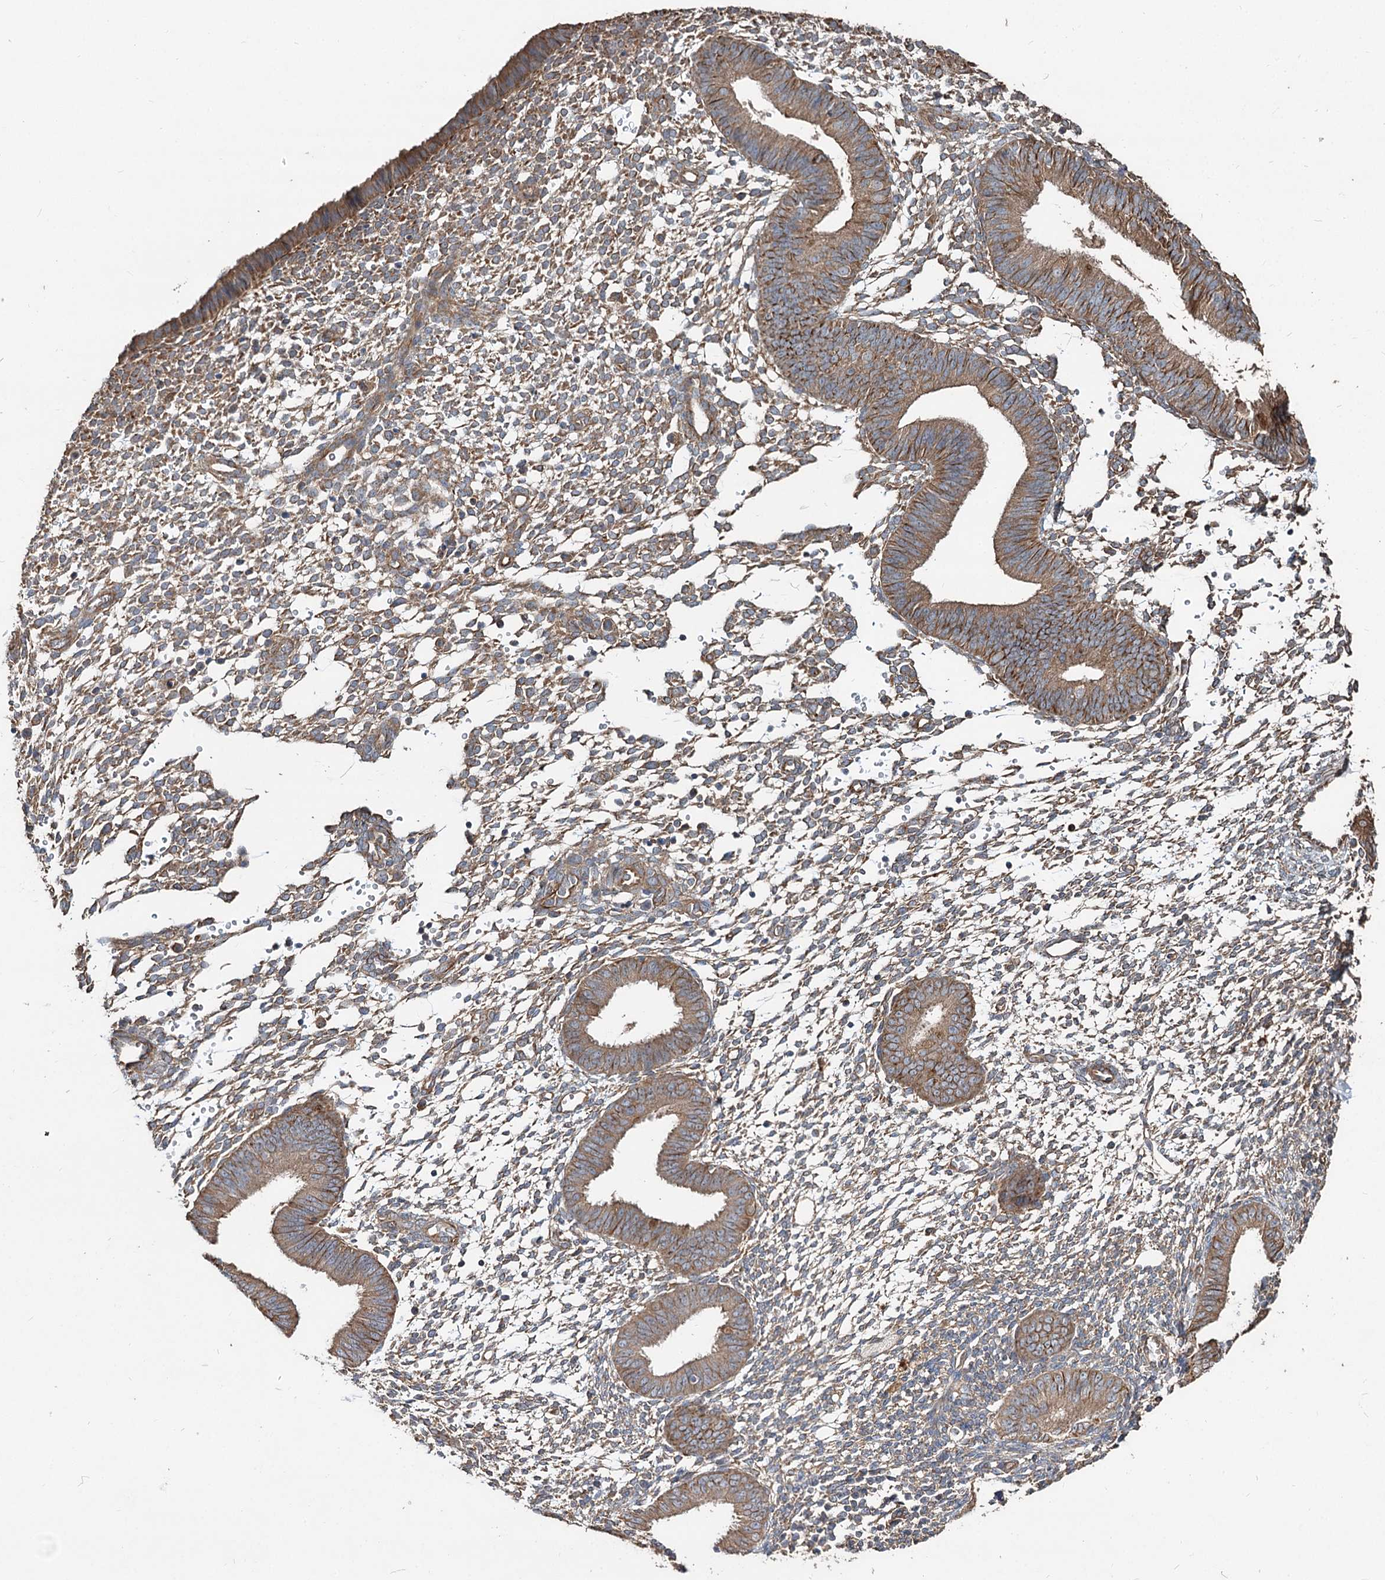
{"staining": {"intensity": "weak", "quantity": "<25%", "location": "cytoplasmic/membranous"}, "tissue": "endometrium", "cell_type": "Cells in endometrial stroma", "image_type": "normal", "snomed": [{"axis": "morphology", "description": "Normal tissue, NOS"}, {"axis": "topography", "description": "Uterus"}, {"axis": "topography", "description": "Endometrium"}], "caption": "Immunohistochemical staining of benign endometrium displays no significant positivity in cells in endometrial stroma. (Immunohistochemistry (ihc), brightfield microscopy, high magnification).", "gene": "SPART", "patient": {"sex": "female", "age": 48}}